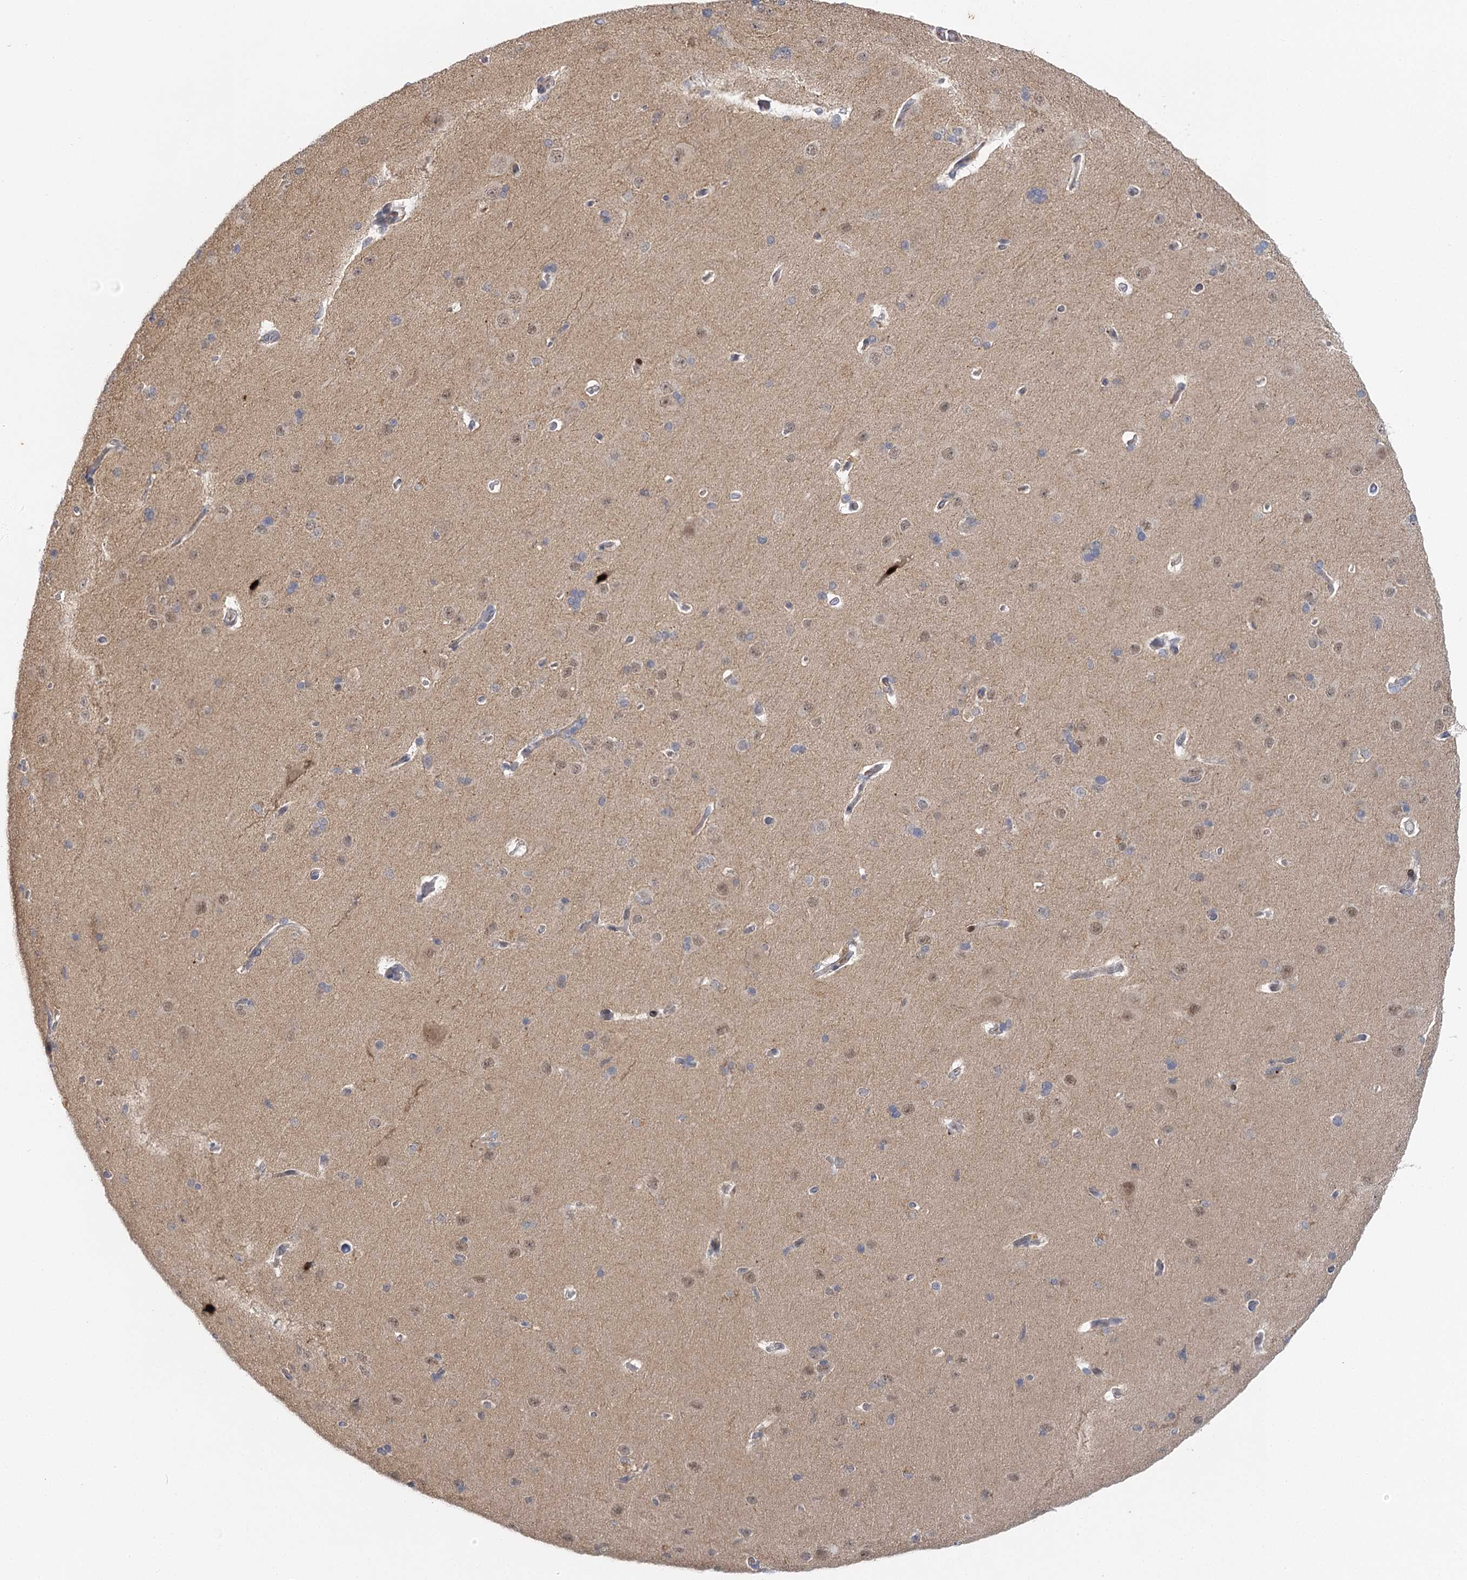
{"staining": {"intensity": "negative", "quantity": "none", "location": "none"}, "tissue": "cerebral cortex", "cell_type": "Endothelial cells", "image_type": "normal", "snomed": [{"axis": "morphology", "description": "Normal tissue, NOS"}, {"axis": "topography", "description": "Cerebral cortex"}], "caption": "Immunohistochemistry image of benign cerebral cortex: human cerebral cortex stained with DAB shows no significant protein positivity in endothelial cells. (DAB immunohistochemistry (IHC) with hematoxylin counter stain).", "gene": "IL11RA", "patient": {"sex": "male", "age": 62}}